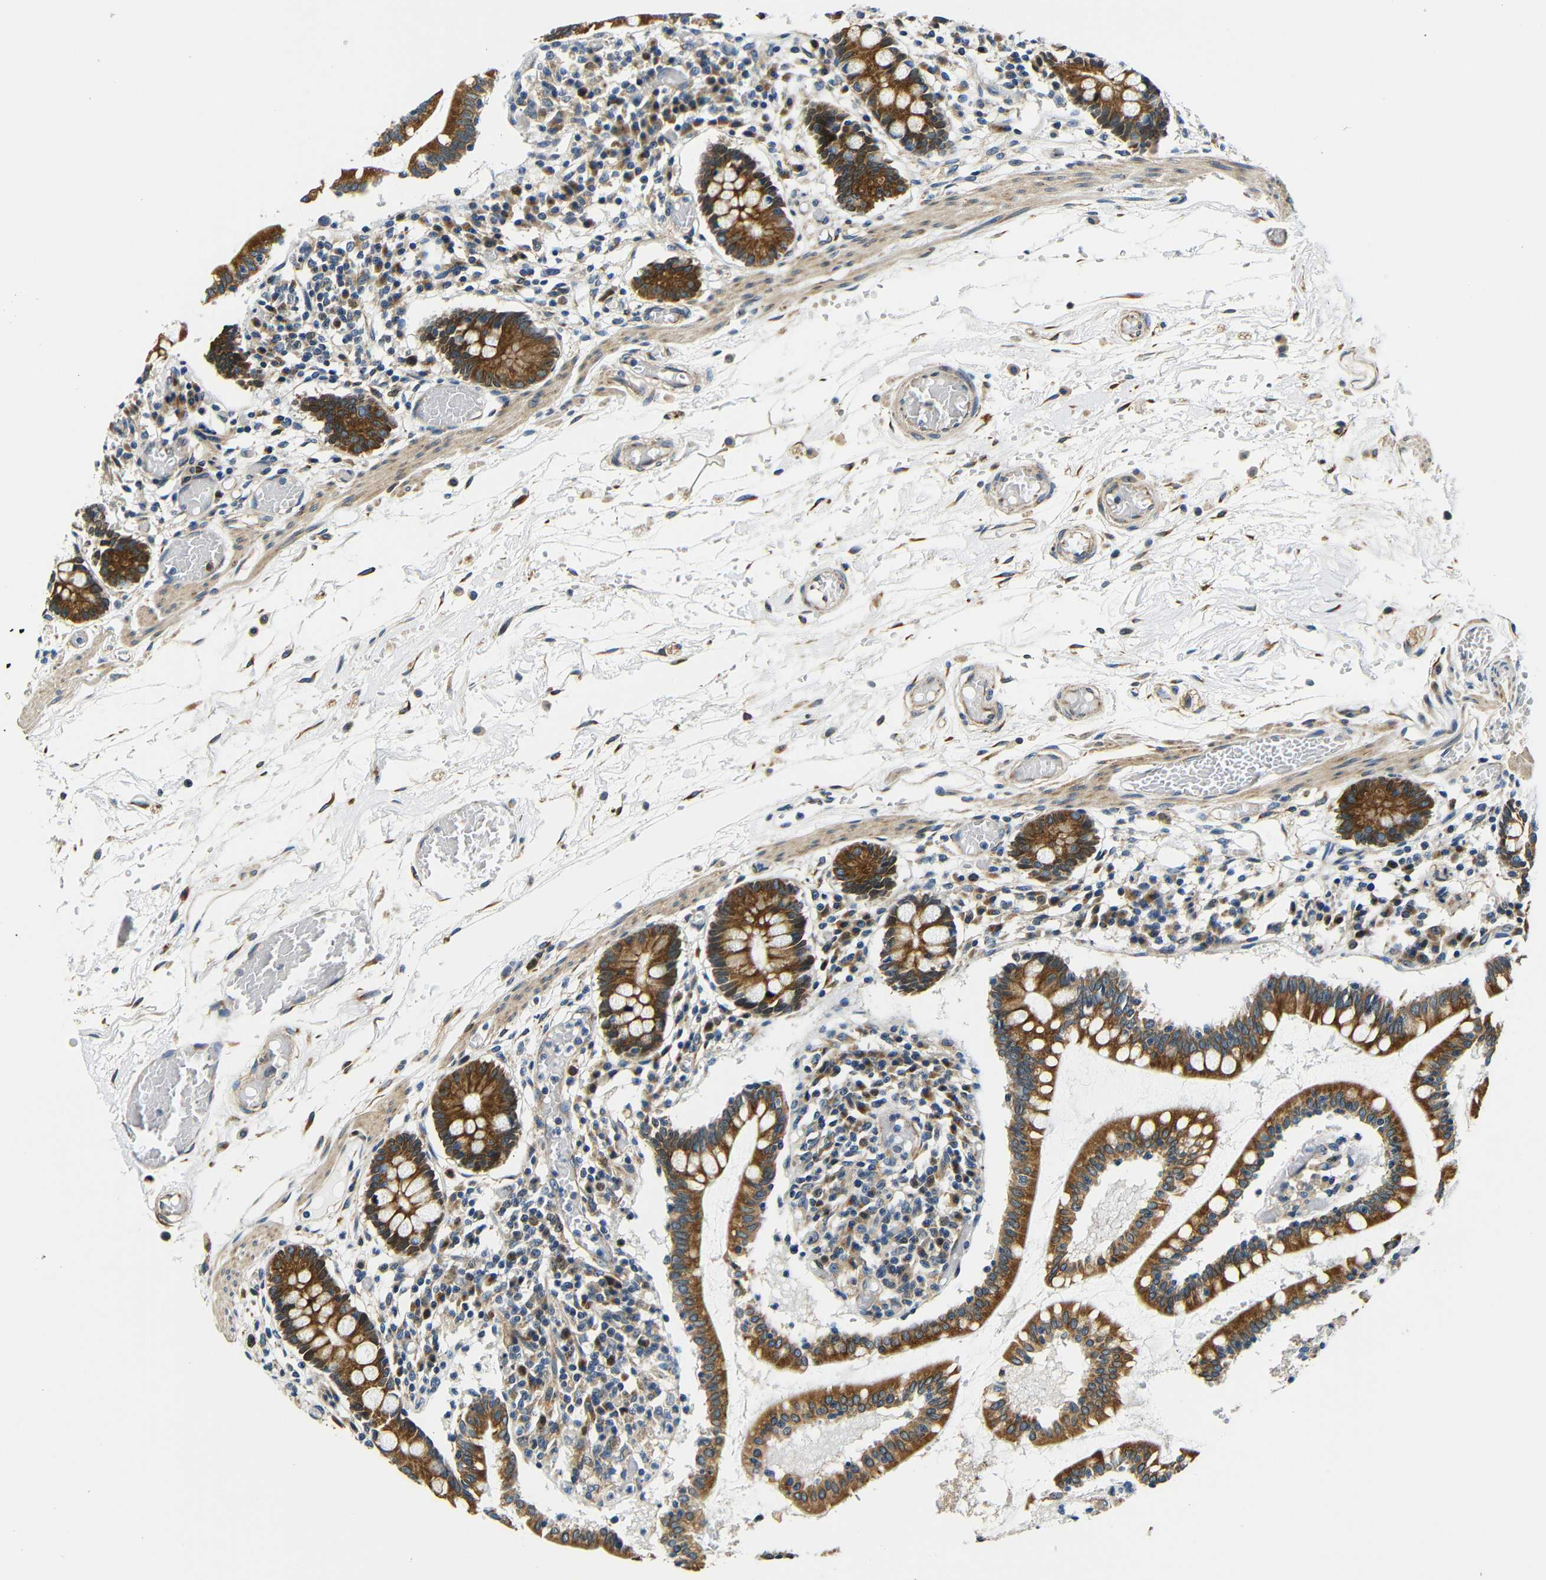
{"staining": {"intensity": "strong", "quantity": ">75%", "location": "cytoplasmic/membranous"}, "tissue": "small intestine", "cell_type": "Glandular cells", "image_type": "normal", "snomed": [{"axis": "morphology", "description": "Normal tissue, NOS"}, {"axis": "topography", "description": "Small intestine"}], "caption": "Small intestine stained for a protein (brown) displays strong cytoplasmic/membranous positive positivity in approximately >75% of glandular cells.", "gene": "VAPB", "patient": {"sex": "female", "age": 61}}